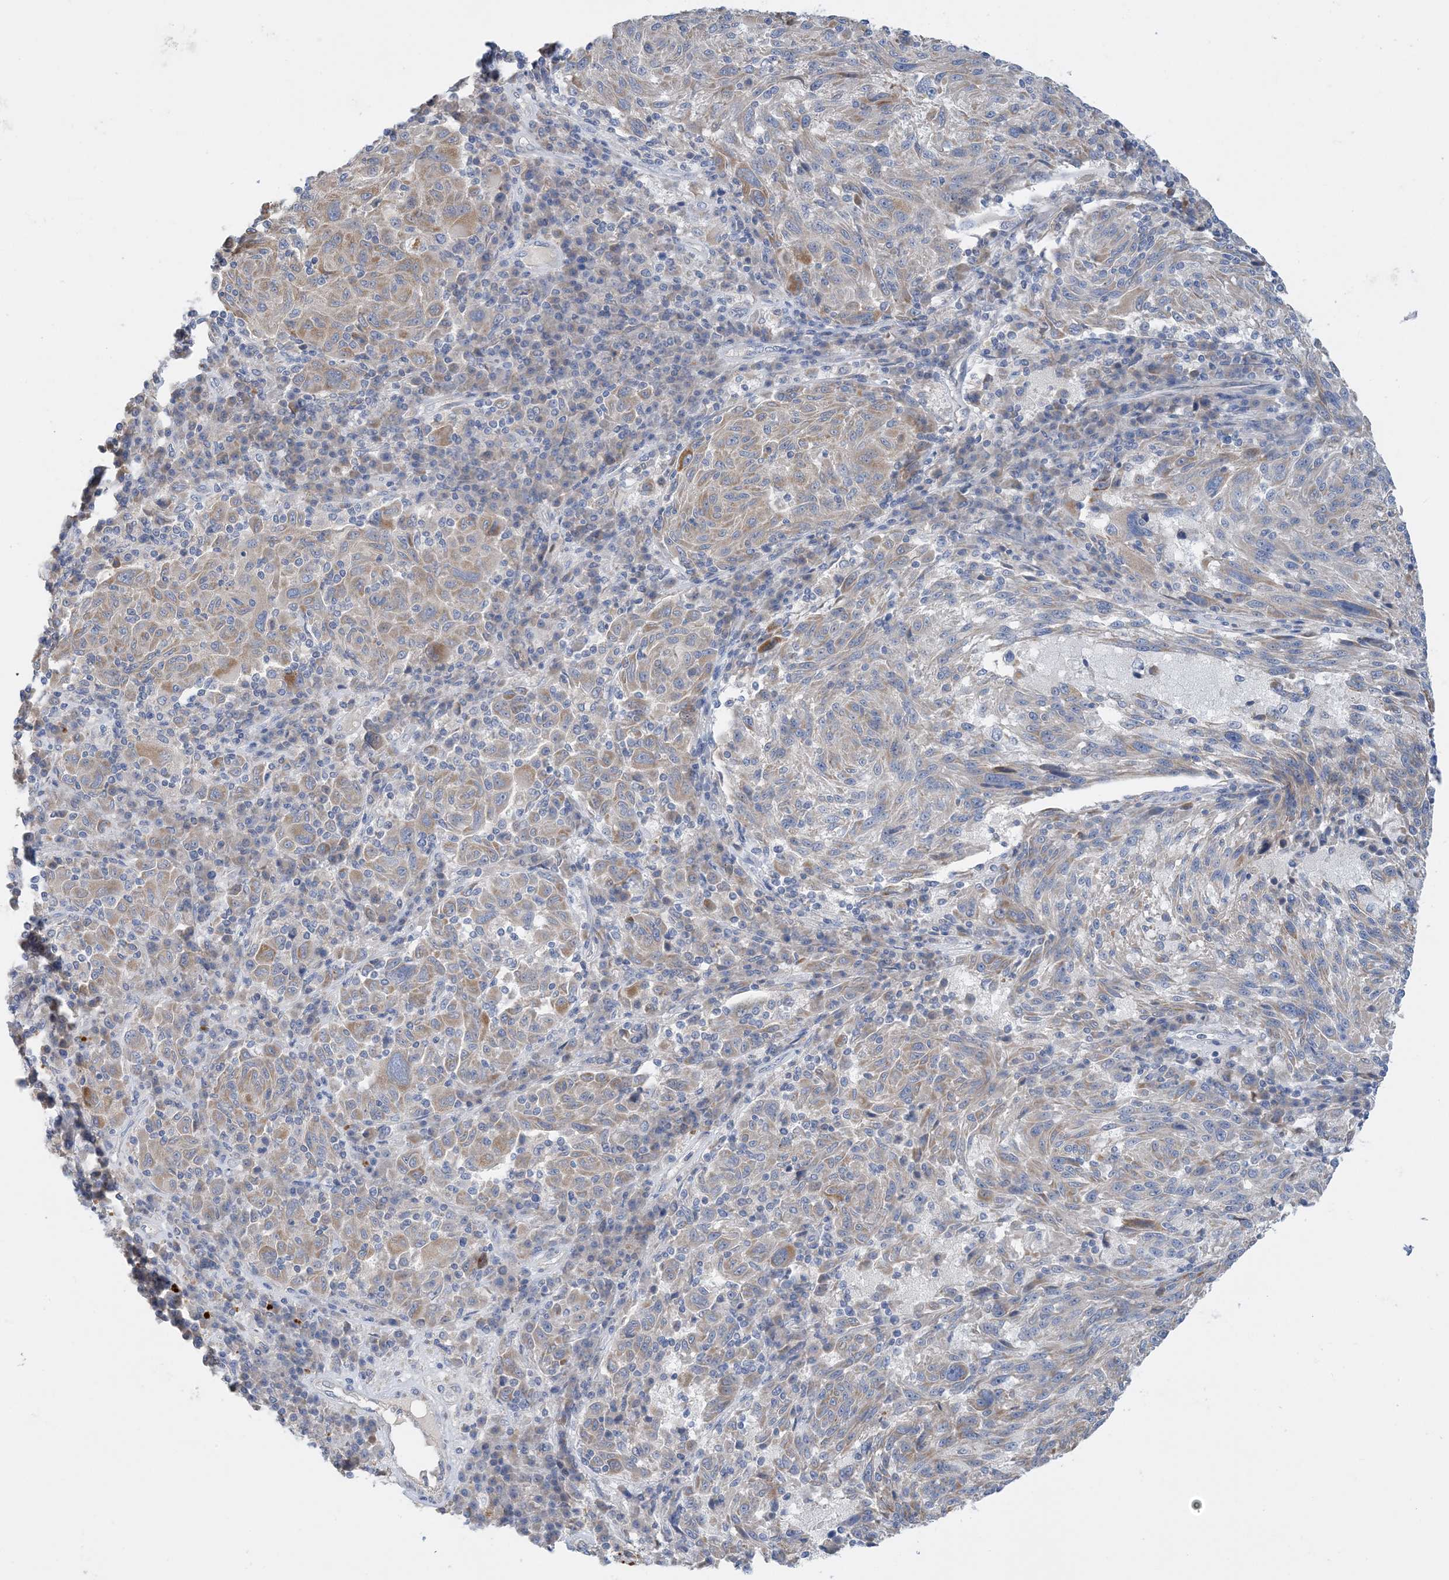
{"staining": {"intensity": "weak", "quantity": "<25%", "location": "cytoplasmic/membranous"}, "tissue": "melanoma", "cell_type": "Tumor cells", "image_type": "cancer", "snomed": [{"axis": "morphology", "description": "Malignant melanoma, NOS"}, {"axis": "topography", "description": "Skin"}], "caption": "A high-resolution photomicrograph shows immunohistochemistry staining of melanoma, which shows no significant expression in tumor cells.", "gene": "ZCCHC18", "patient": {"sex": "male", "age": 53}}